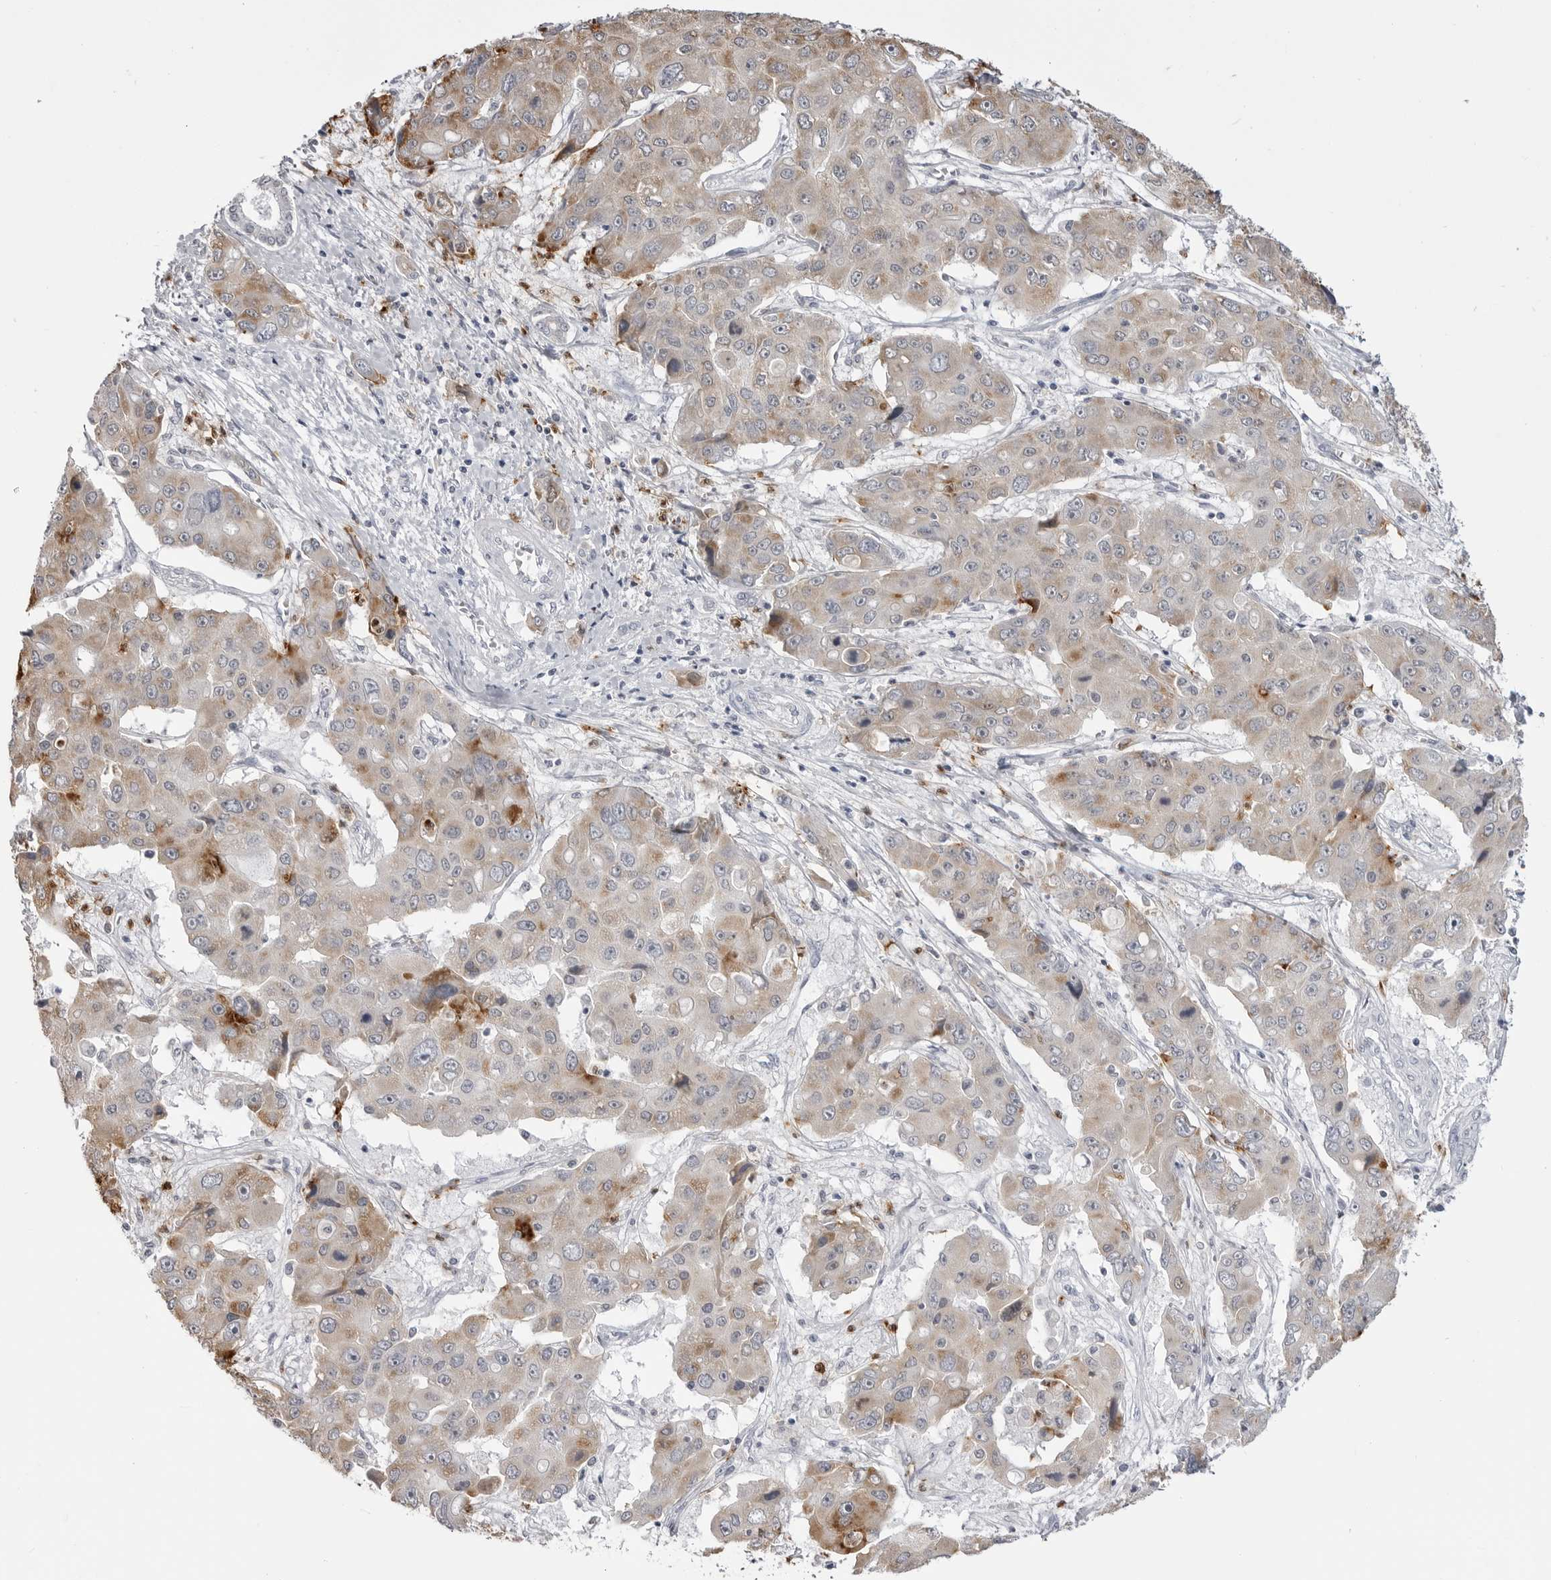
{"staining": {"intensity": "moderate", "quantity": "<25%", "location": "cytoplasmic/membranous"}, "tissue": "liver cancer", "cell_type": "Tumor cells", "image_type": "cancer", "snomed": [{"axis": "morphology", "description": "Cholangiocarcinoma"}, {"axis": "topography", "description": "Liver"}], "caption": "Protein expression analysis of liver cancer shows moderate cytoplasmic/membranous expression in about <25% of tumor cells.", "gene": "STAP2", "patient": {"sex": "male", "age": 67}}